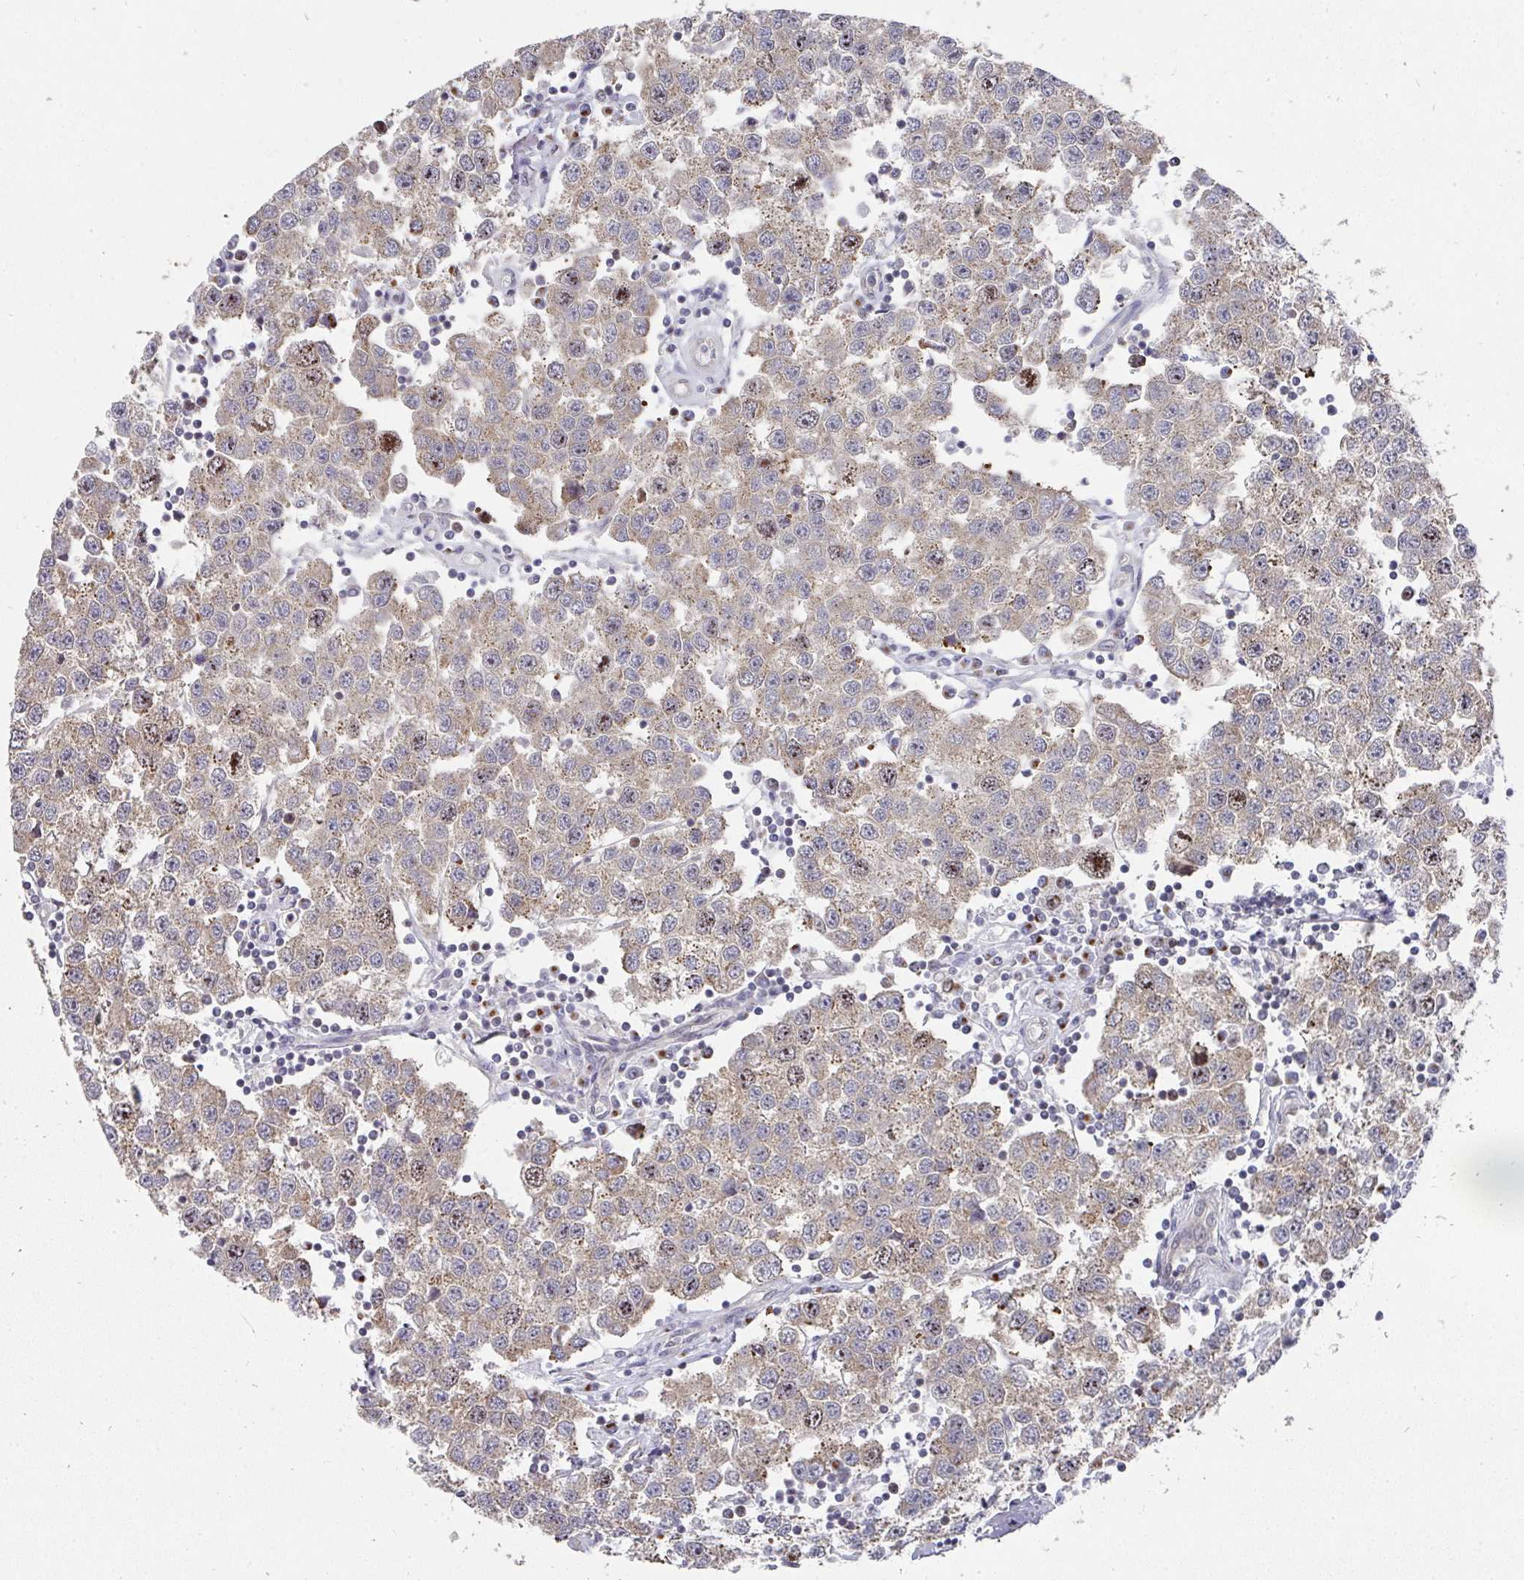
{"staining": {"intensity": "weak", "quantity": "<25%", "location": "cytoplasmic/membranous,nuclear"}, "tissue": "testis cancer", "cell_type": "Tumor cells", "image_type": "cancer", "snomed": [{"axis": "morphology", "description": "Seminoma, NOS"}, {"axis": "topography", "description": "Testis"}], "caption": "A high-resolution photomicrograph shows IHC staining of testis seminoma, which exhibits no significant expression in tumor cells.", "gene": "C18orf25", "patient": {"sex": "male", "age": 34}}